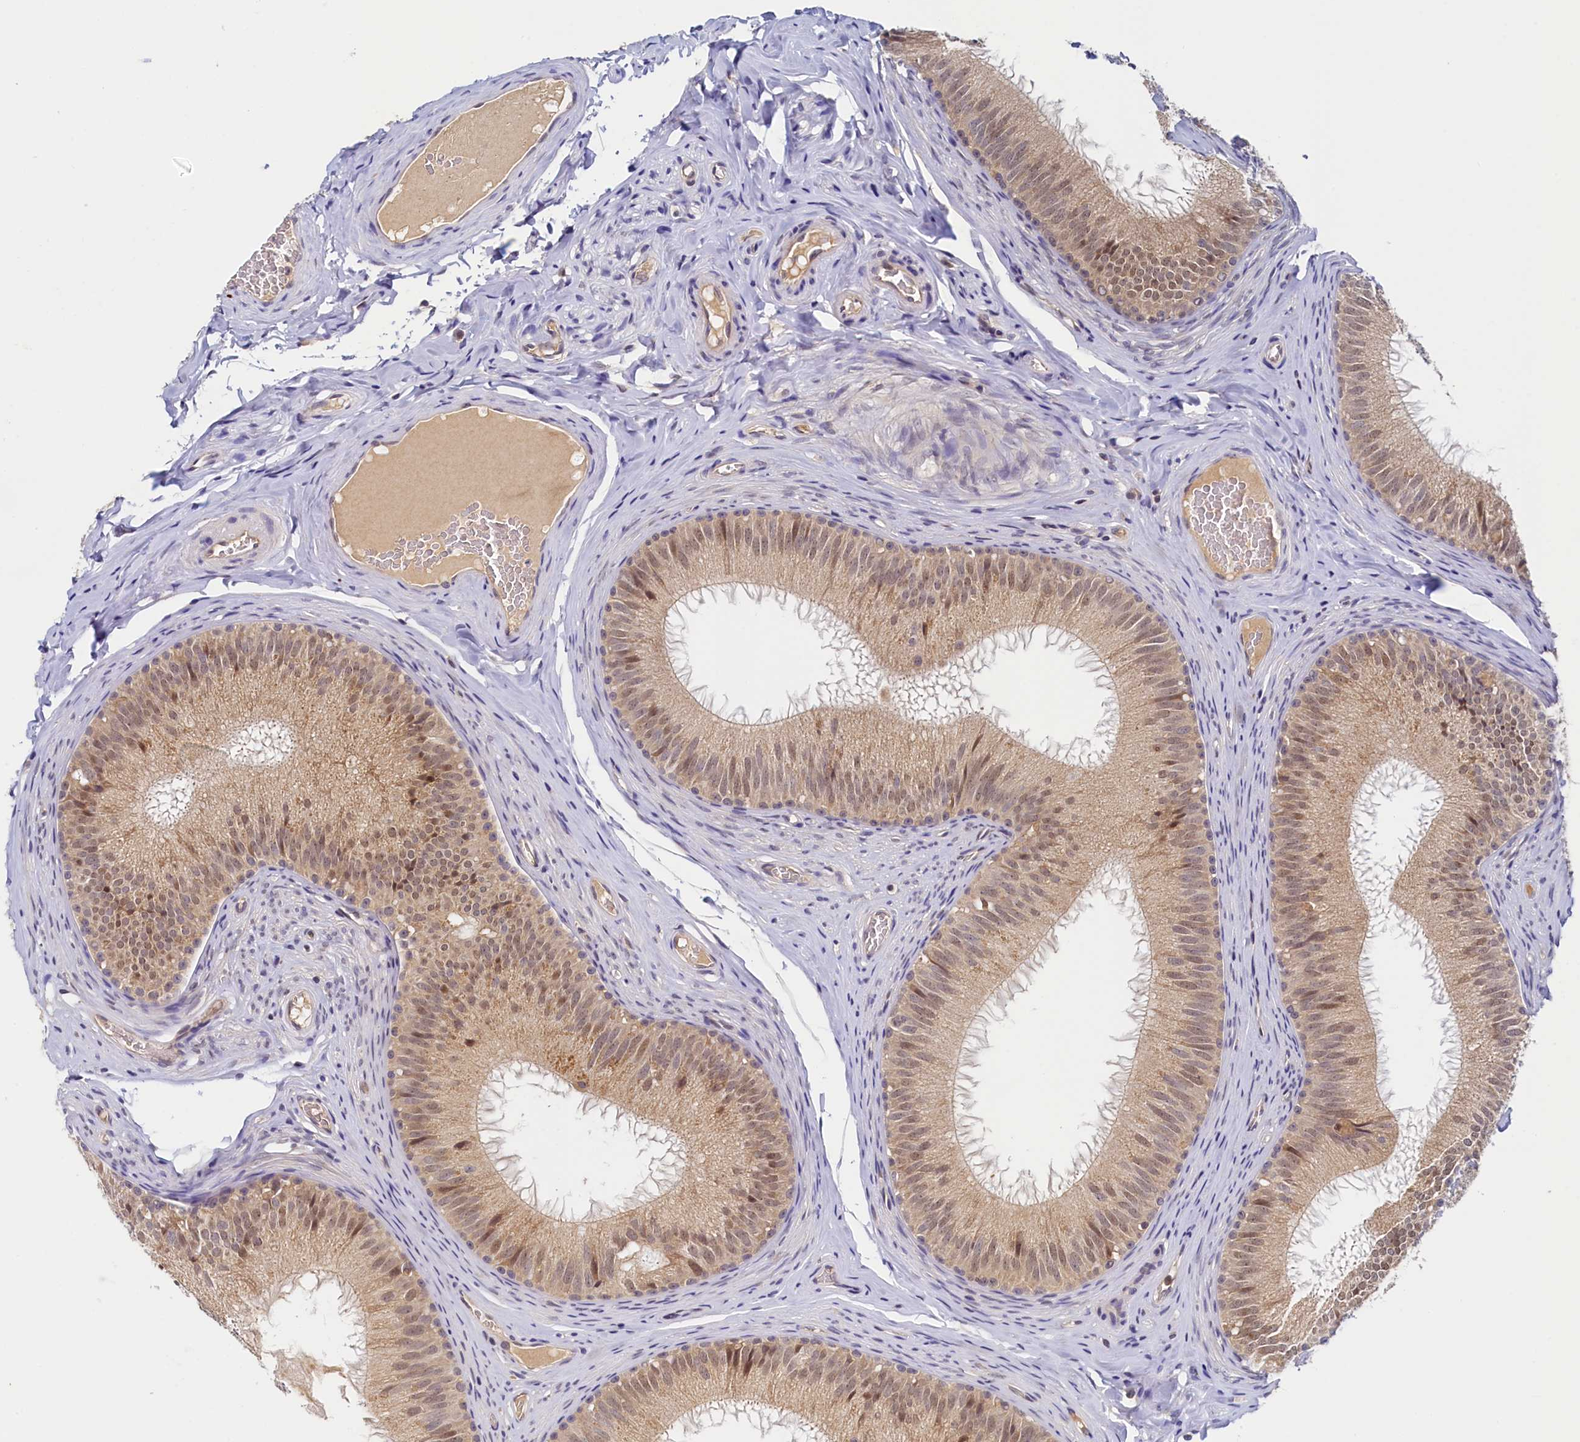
{"staining": {"intensity": "moderate", "quantity": ">75%", "location": "cytoplasmic/membranous,nuclear"}, "tissue": "epididymis", "cell_type": "Glandular cells", "image_type": "normal", "snomed": [{"axis": "morphology", "description": "Normal tissue, NOS"}, {"axis": "topography", "description": "Epididymis"}], "caption": "This photomicrograph exhibits immunohistochemistry (IHC) staining of unremarkable human epididymis, with medium moderate cytoplasmic/membranous,nuclear positivity in about >75% of glandular cells.", "gene": "PAAF1", "patient": {"sex": "male", "age": 34}}